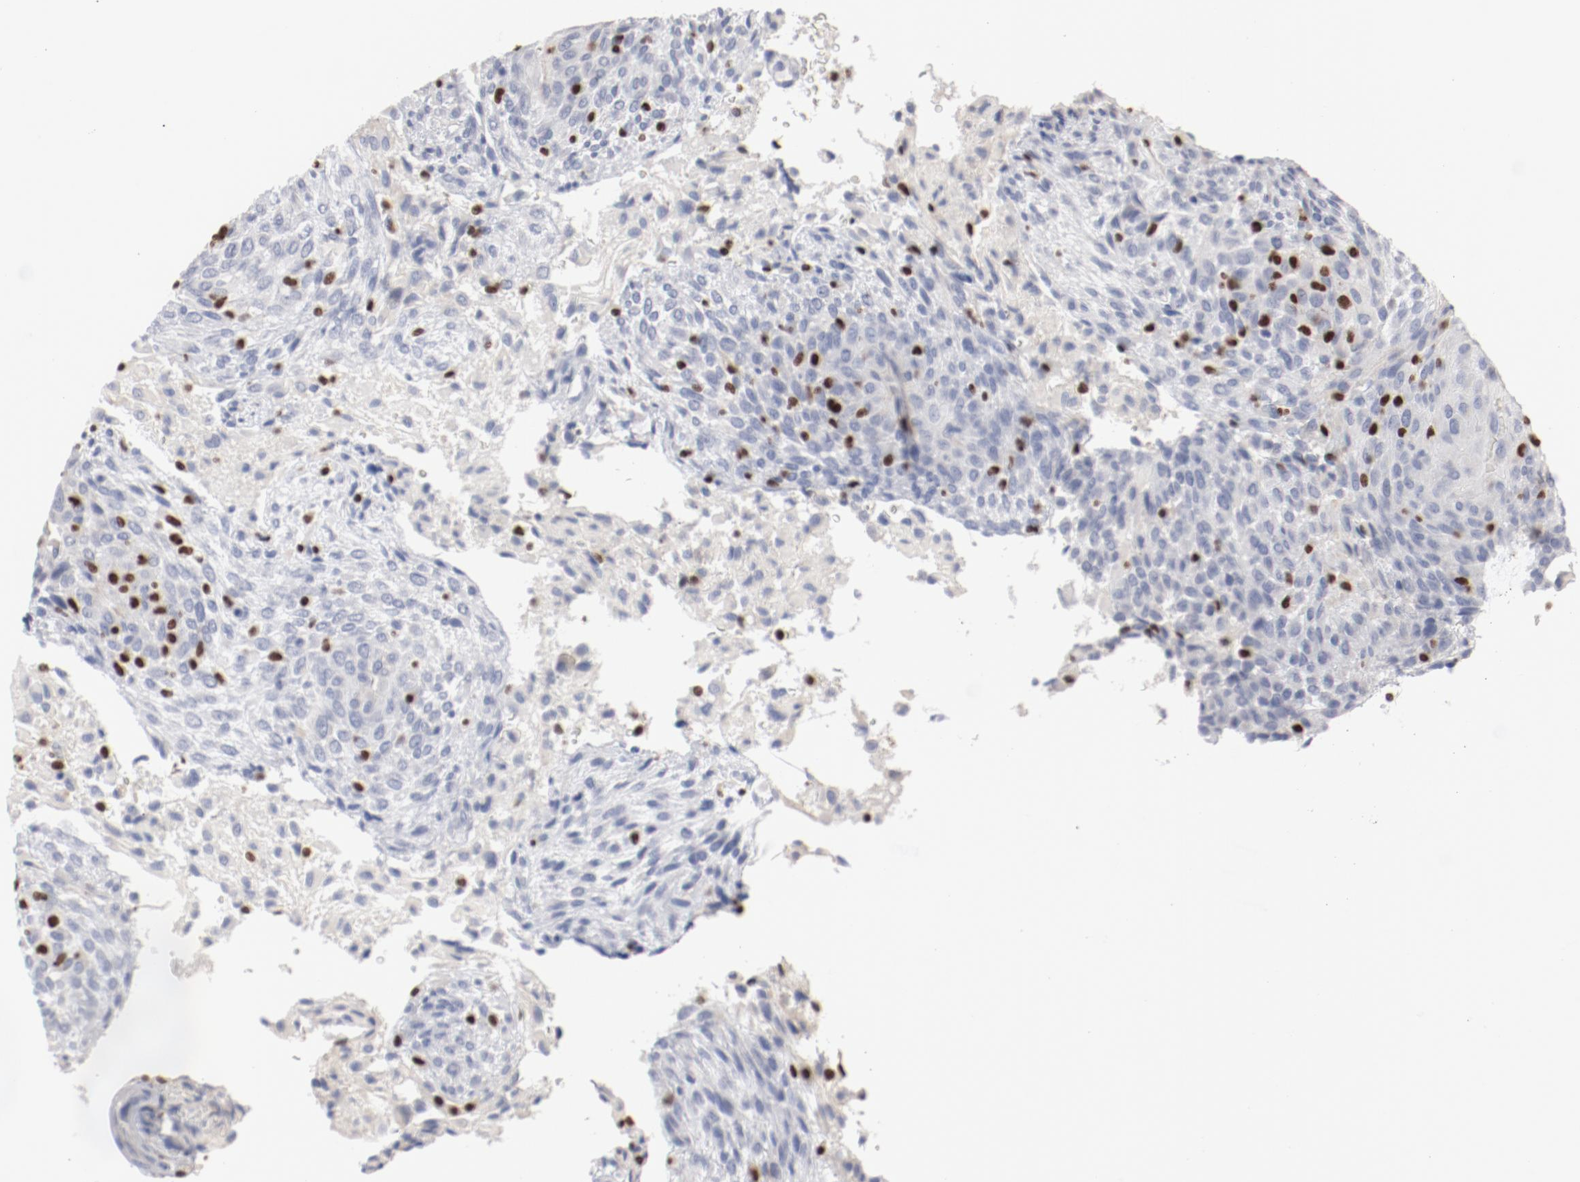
{"staining": {"intensity": "negative", "quantity": "none", "location": "none"}, "tissue": "glioma", "cell_type": "Tumor cells", "image_type": "cancer", "snomed": [{"axis": "morphology", "description": "Glioma, malignant, High grade"}, {"axis": "topography", "description": "Cerebral cortex"}], "caption": "A high-resolution photomicrograph shows IHC staining of high-grade glioma (malignant), which demonstrates no significant positivity in tumor cells. Brightfield microscopy of immunohistochemistry (IHC) stained with DAB (brown) and hematoxylin (blue), captured at high magnification.", "gene": "SPI1", "patient": {"sex": "female", "age": 55}}